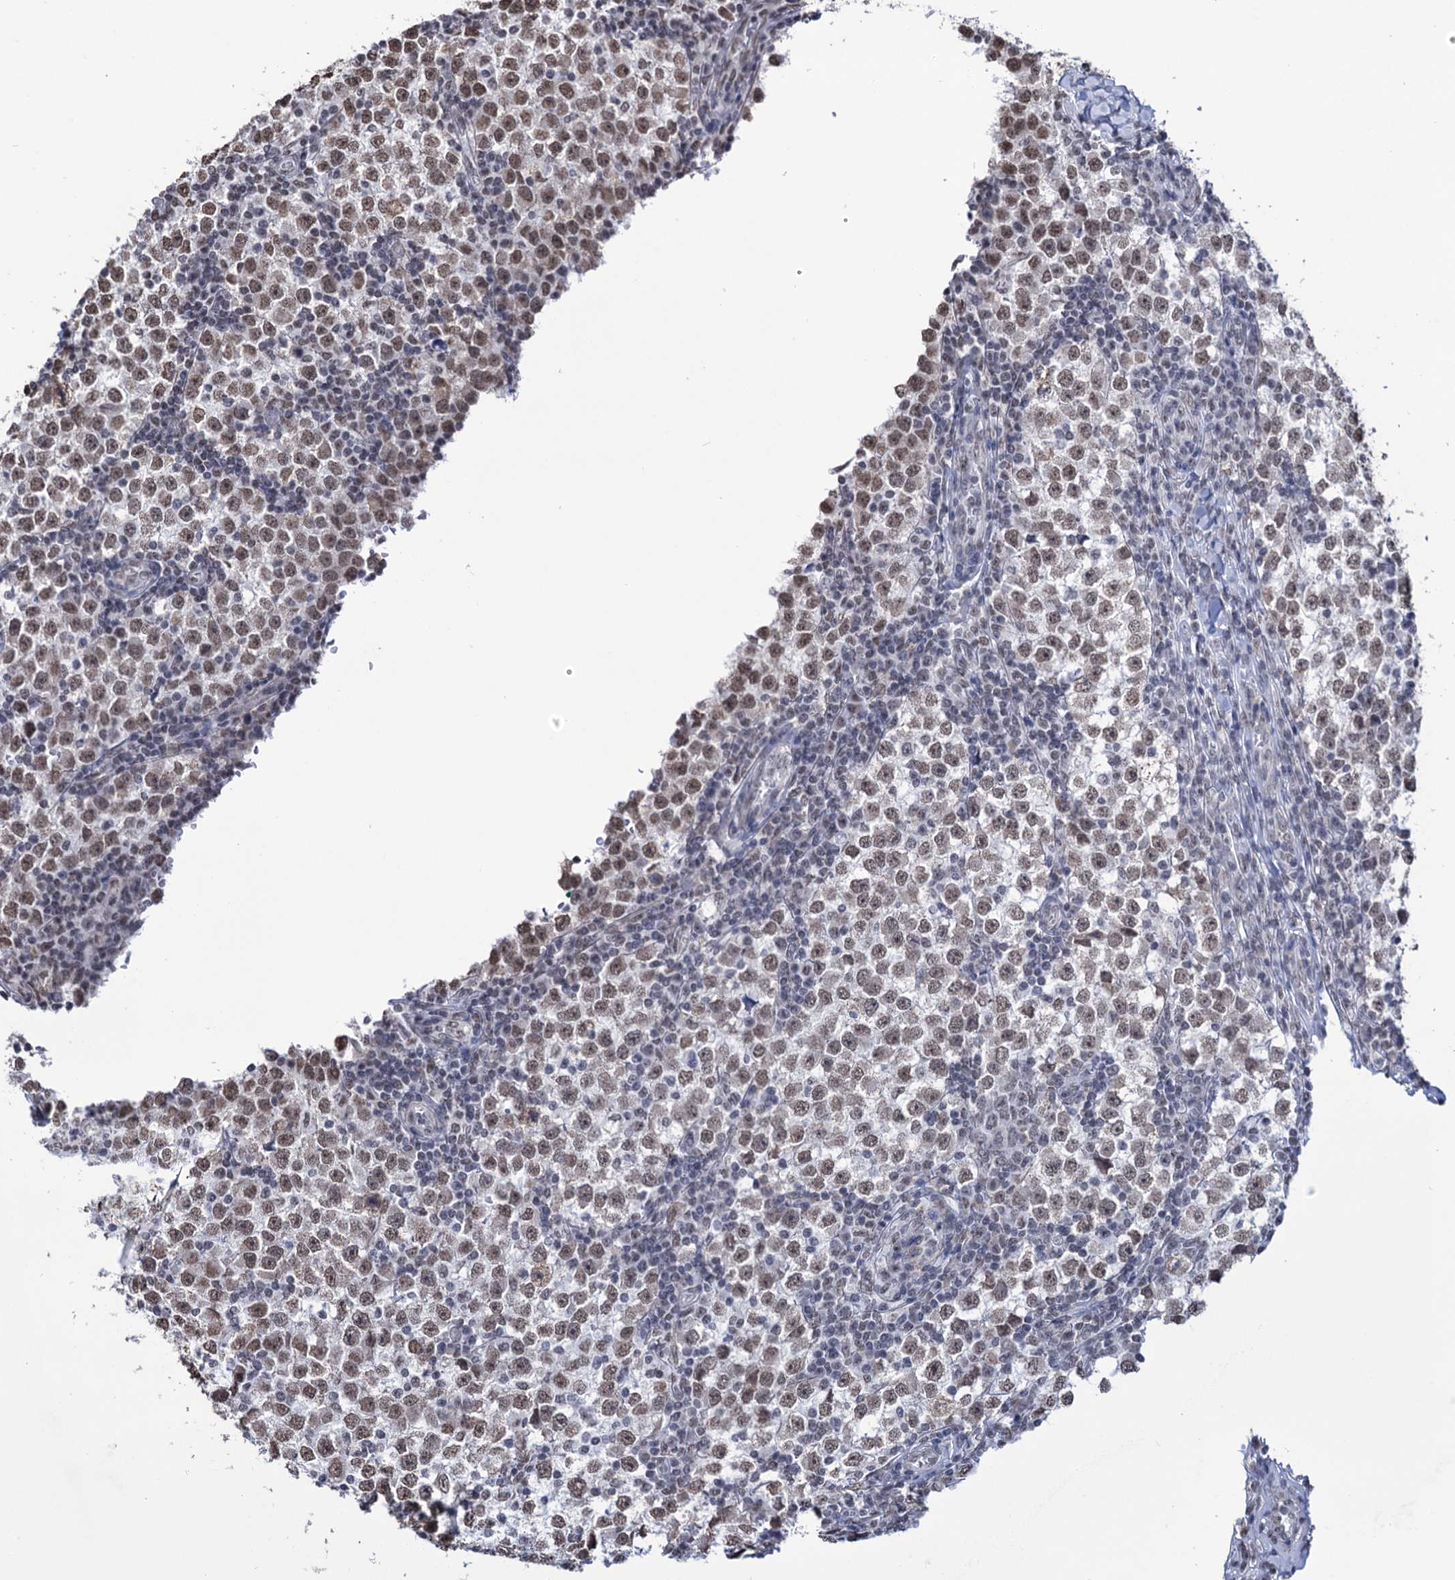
{"staining": {"intensity": "moderate", "quantity": ">75%", "location": "nuclear"}, "tissue": "testis cancer", "cell_type": "Tumor cells", "image_type": "cancer", "snomed": [{"axis": "morphology", "description": "Seminoma, NOS"}, {"axis": "topography", "description": "Testis"}], "caption": "This histopathology image demonstrates immunohistochemistry staining of testis cancer, with medium moderate nuclear expression in approximately >75% of tumor cells.", "gene": "ABHD10", "patient": {"sex": "male", "age": 65}}